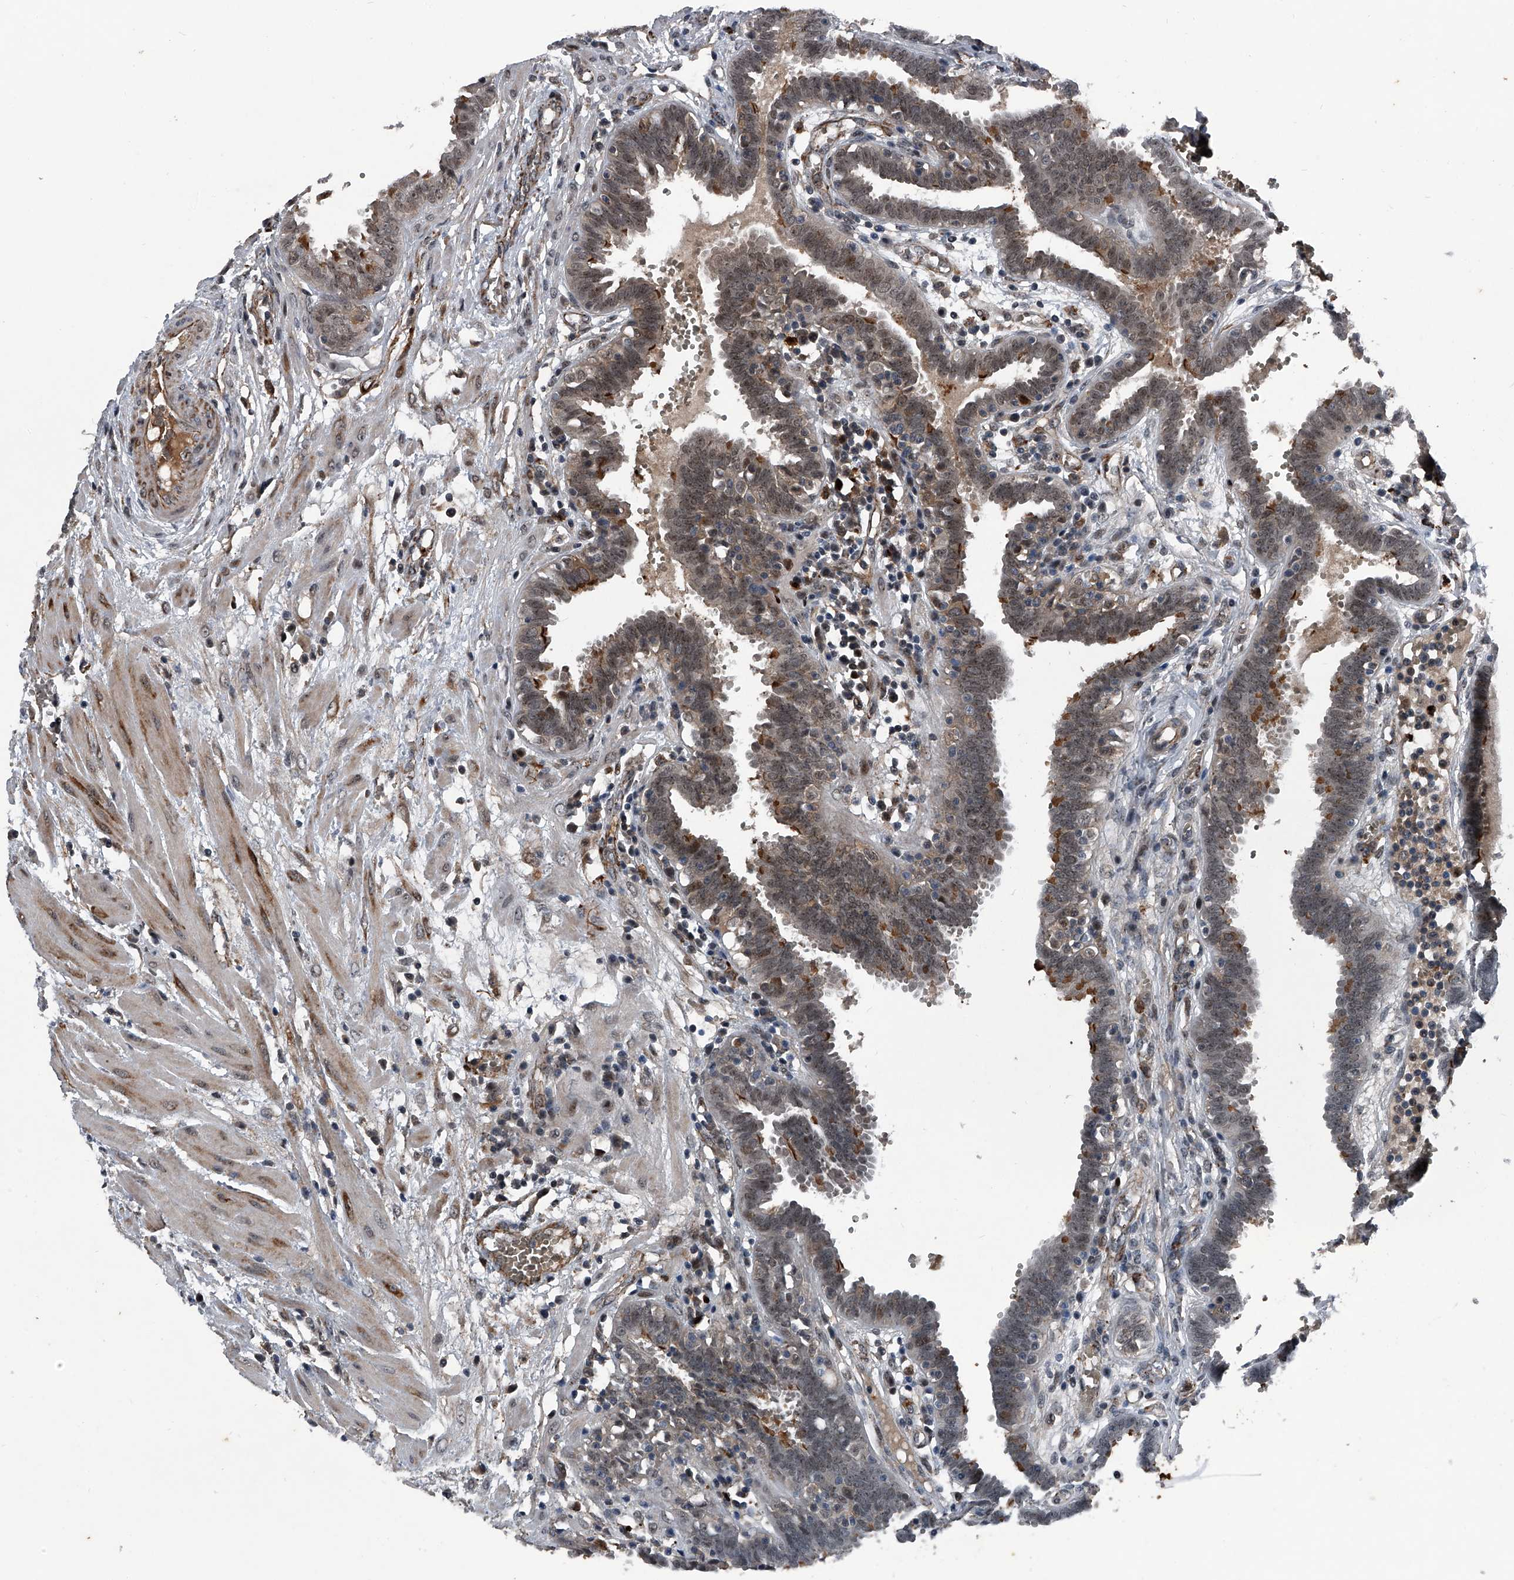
{"staining": {"intensity": "strong", "quantity": "25%-75%", "location": "cytoplasmic/membranous,nuclear"}, "tissue": "fallopian tube", "cell_type": "Glandular cells", "image_type": "normal", "snomed": [{"axis": "morphology", "description": "Normal tissue, NOS"}, {"axis": "topography", "description": "Fallopian tube"}, {"axis": "topography", "description": "Placenta"}], "caption": "Immunohistochemistry of normal fallopian tube demonstrates high levels of strong cytoplasmic/membranous,nuclear positivity in about 25%-75% of glandular cells. (DAB IHC with brightfield microscopy, high magnification).", "gene": "MAPKAP1", "patient": {"sex": "female", "age": 32}}